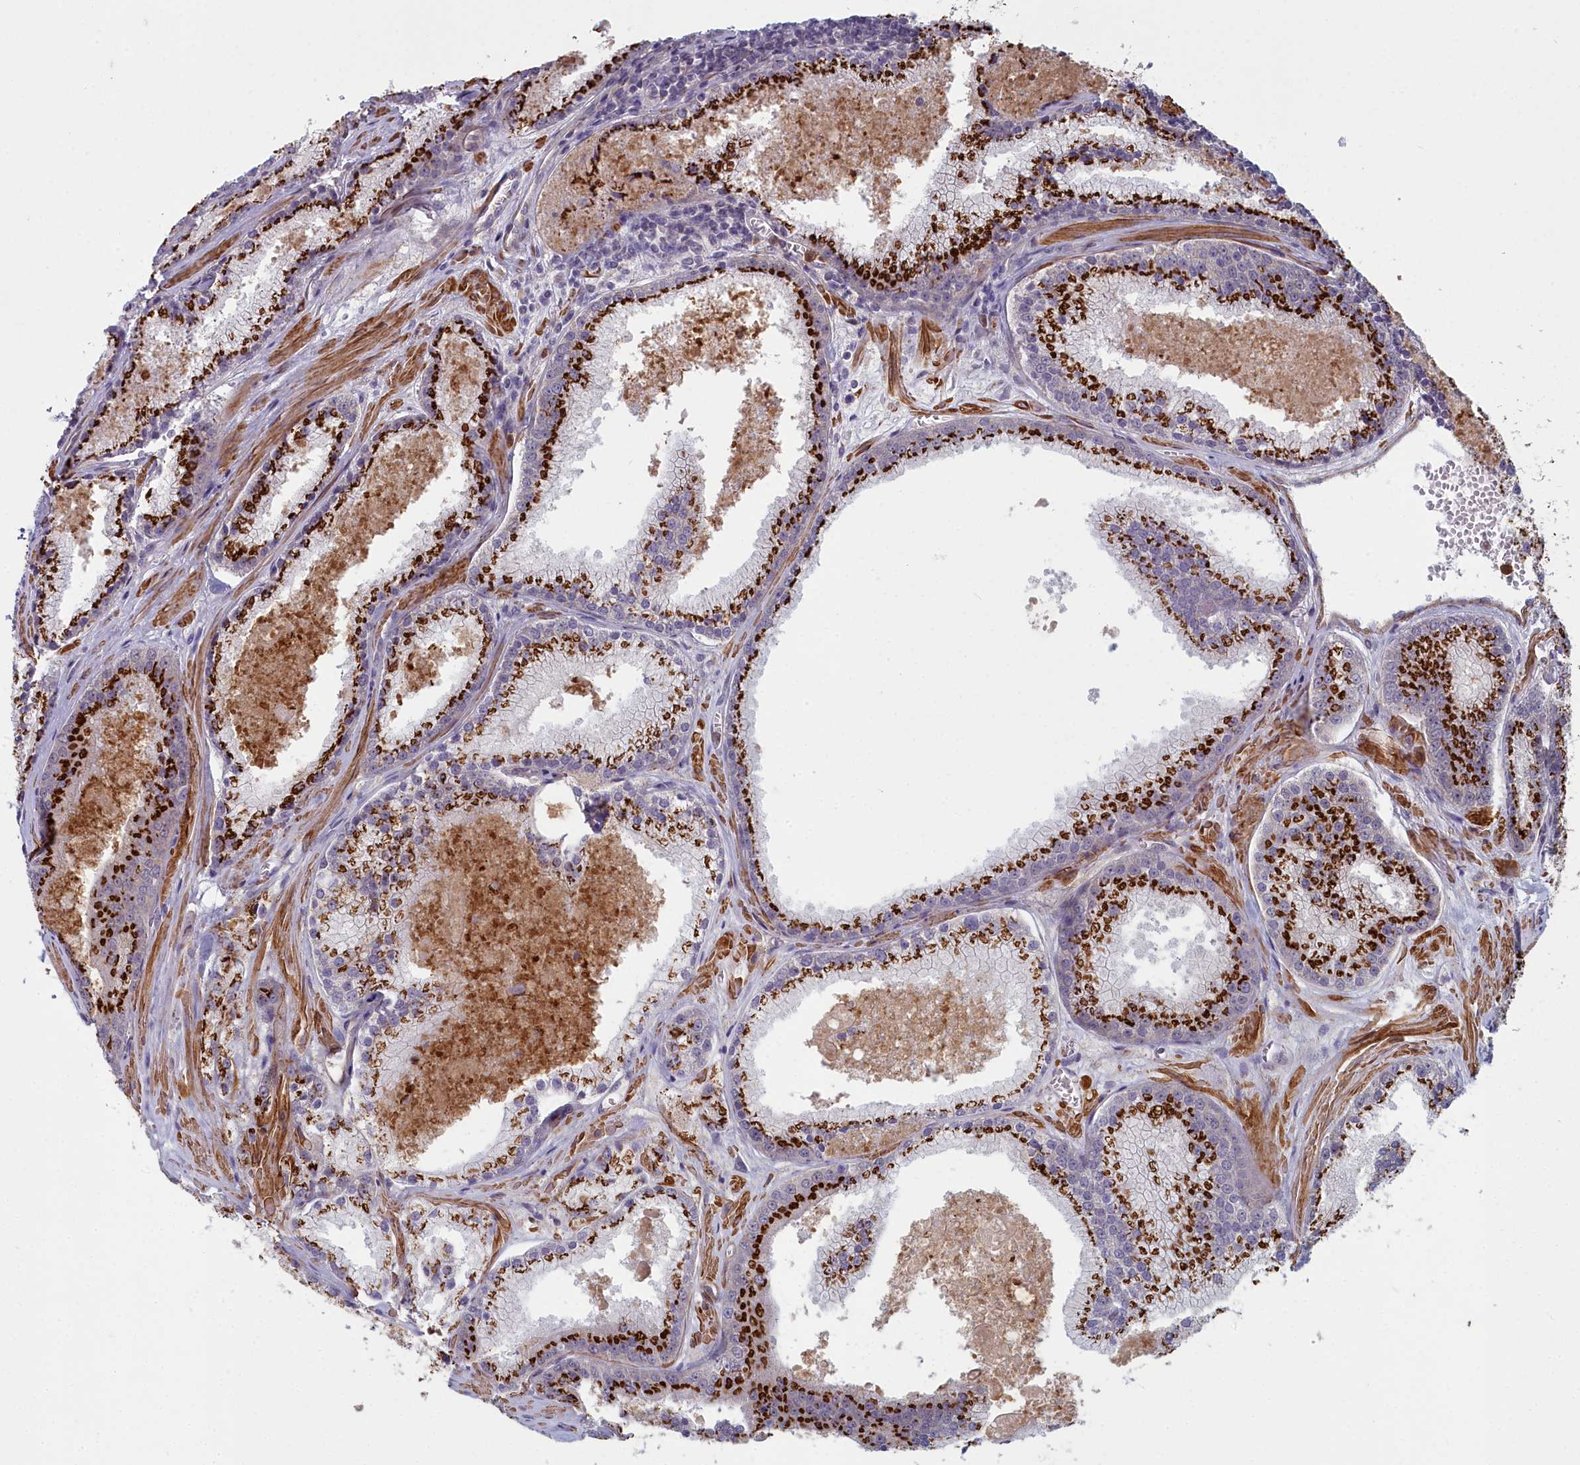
{"staining": {"intensity": "strong", "quantity": ">75%", "location": "cytoplasmic/membranous"}, "tissue": "prostate cancer", "cell_type": "Tumor cells", "image_type": "cancer", "snomed": [{"axis": "morphology", "description": "Adenocarcinoma, High grade"}, {"axis": "topography", "description": "Prostate"}], "caption": "Tumor cells show high levels of strong cytoplasmic/membranous expression in approximately >75% of cells in prostate adenocarcinoma (high-grade).", "gene": "ZNF626", "patient": {"sex": "male", "age": 61}}